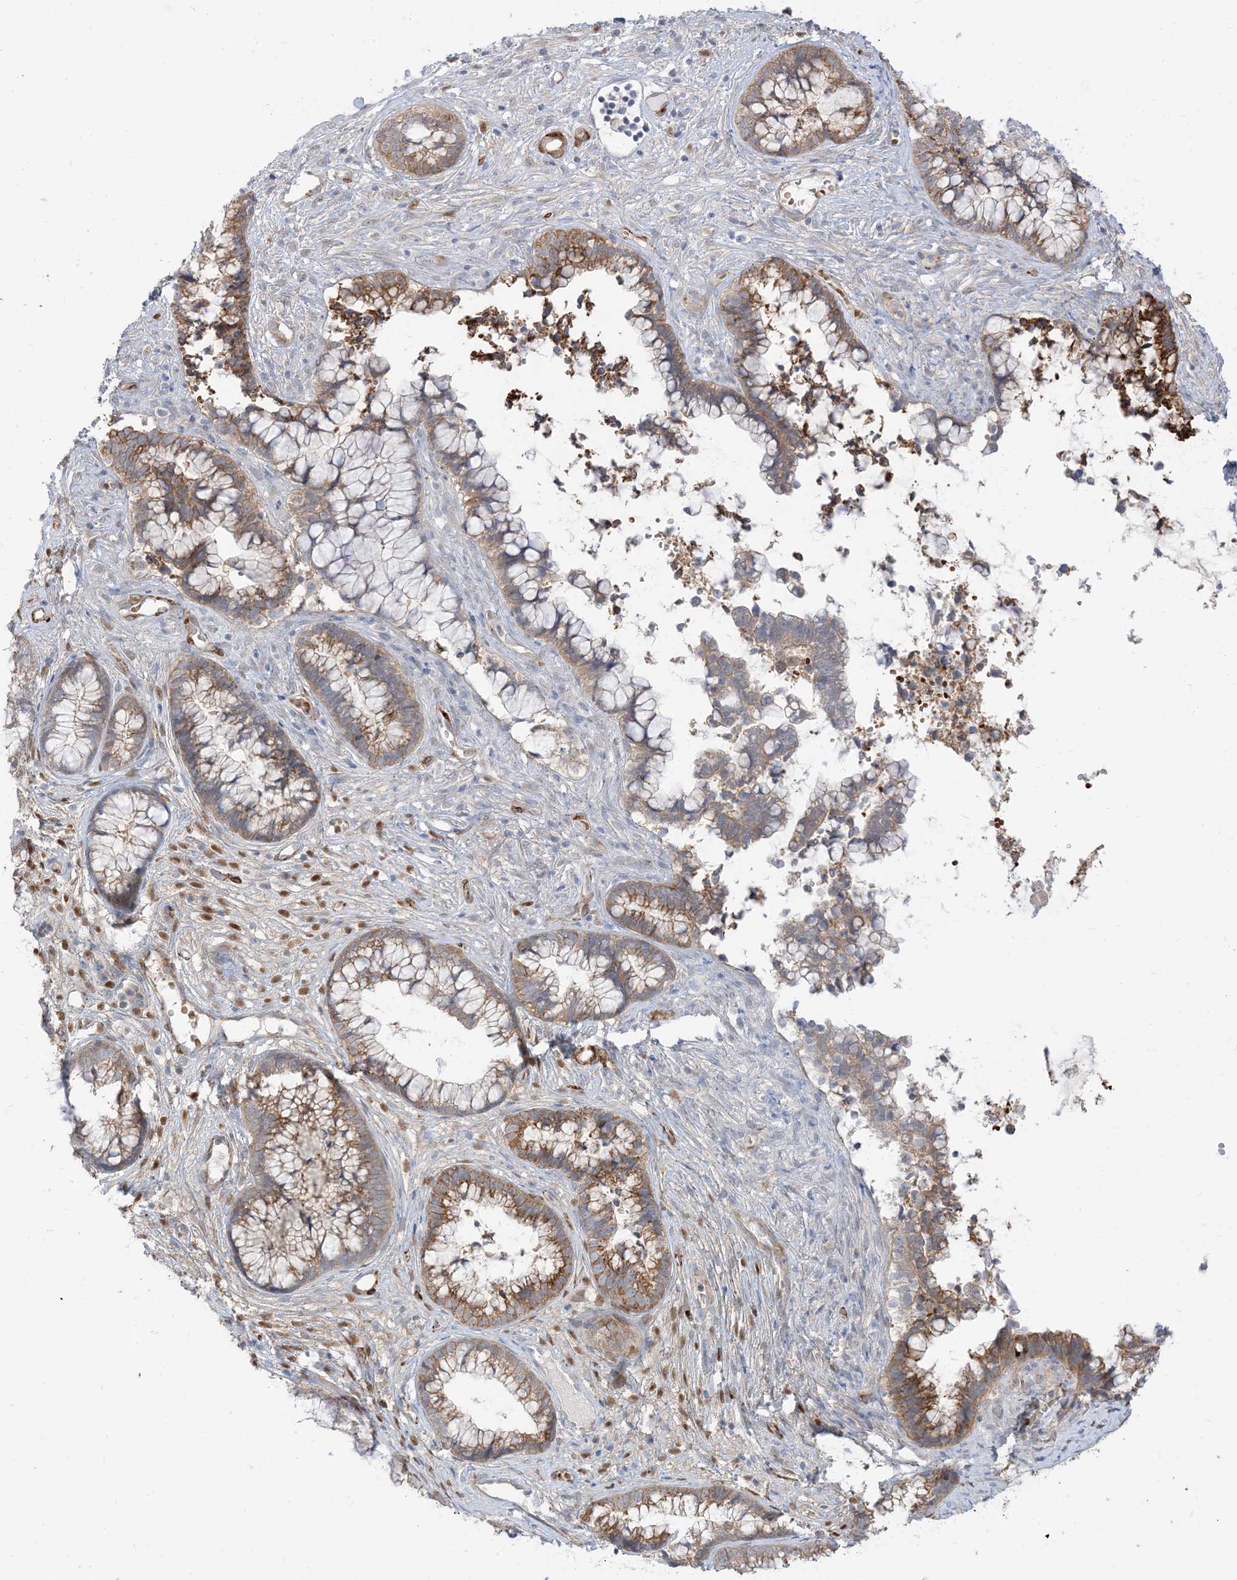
{"staining": {"intensity": "moderate", "quantity": "<25%", "location": "cytoplasmic/membranous"}, "tissue": "cervical cancer", "cell_type": "Tumor cells", "image_type": "cancer", "snomed": [{"axis": "morphology", "description": "Adenocarcinoma, NOS"}, {"axis": "topography", "description": "Cervix"}], "caption": "Tumor cells exhibit moderate cytoplasmic/membranous staining in approximately <25% of cells in cervical cancer.", "gene": "RIN1", "patient": {"sex": "female", "age": 44}}